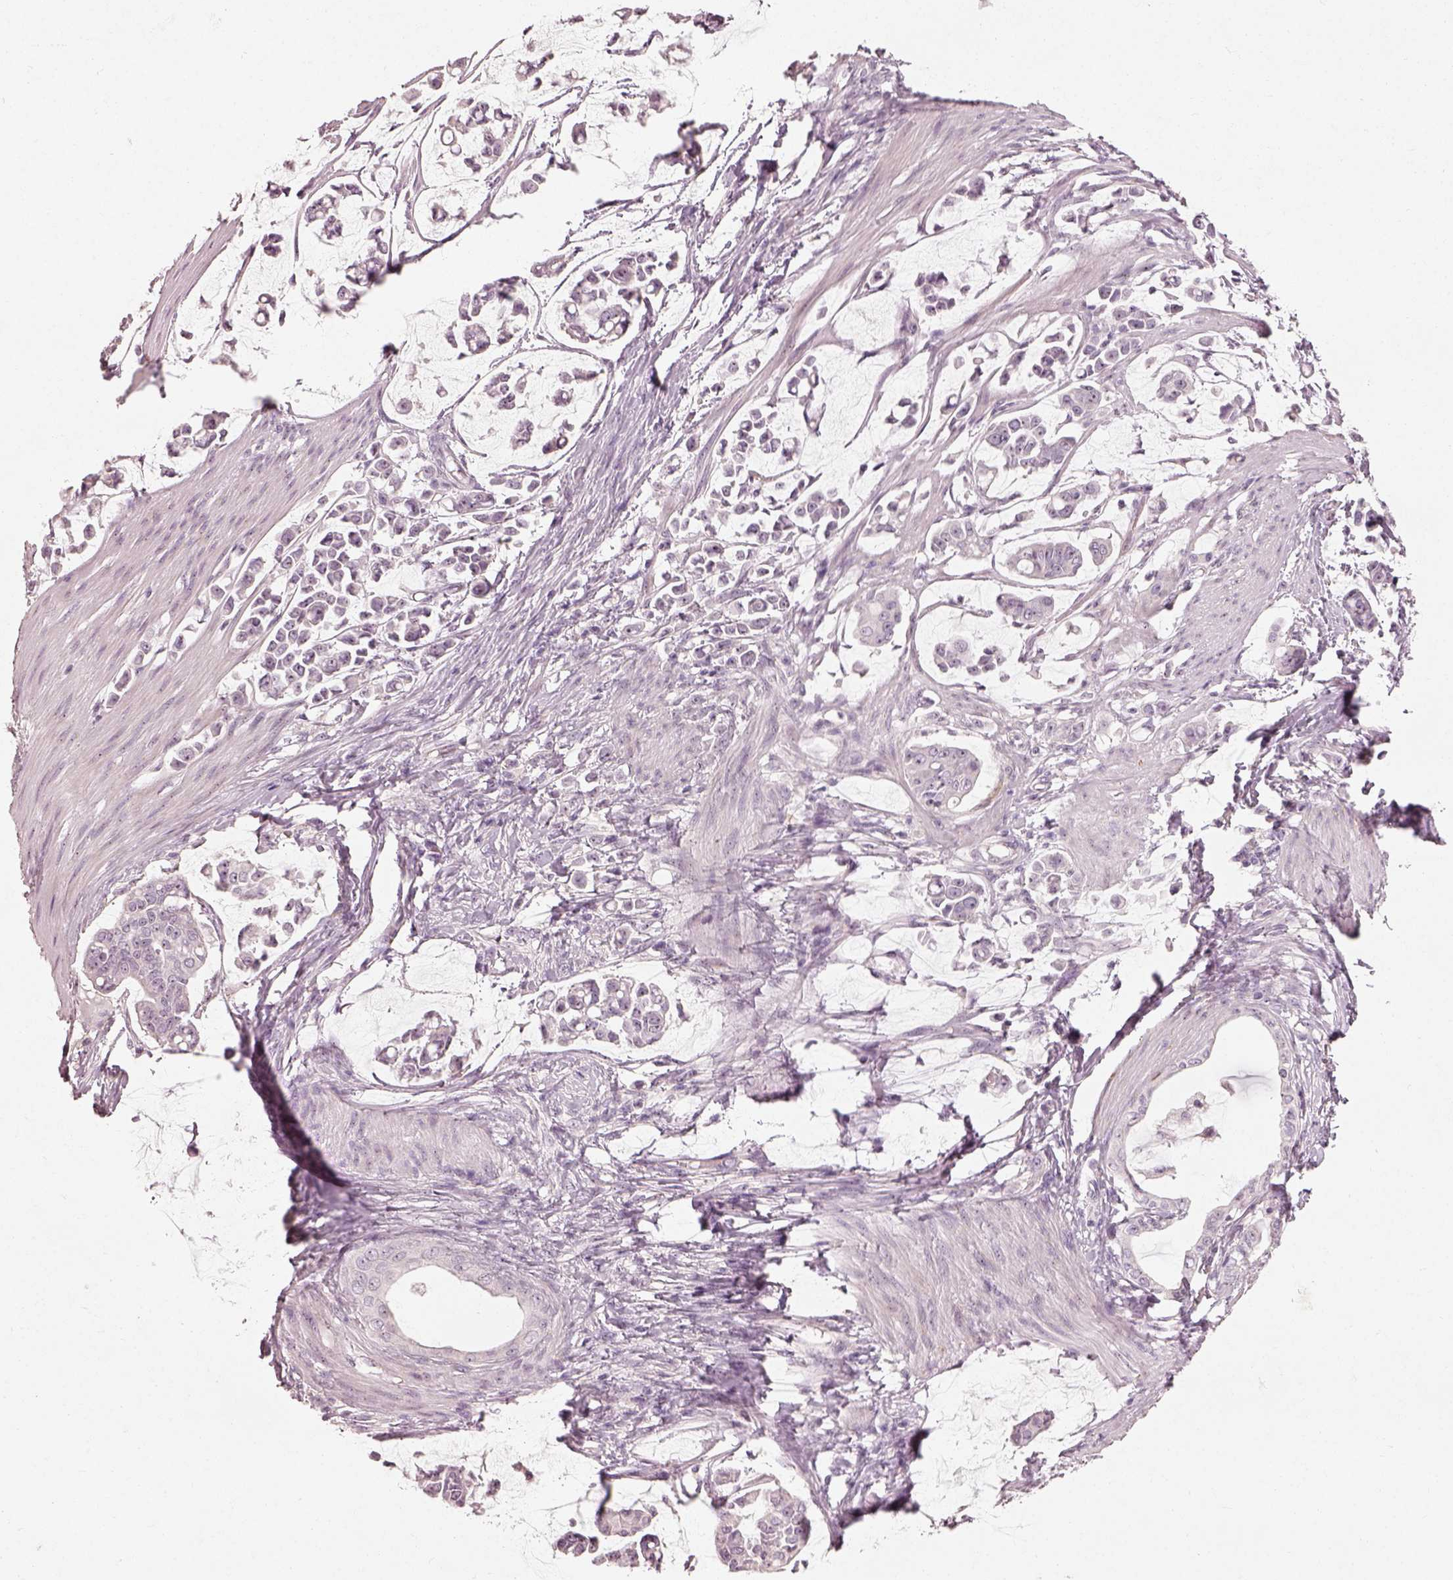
{"staining": {"intensity": "negative", "quantity": "none", "location": "none"}, "tissue": "stomach cancer", "cell_type": "Tumor cells", "image_type": "cancer", "snomed": [{"axis": "morphology", "description": "Adenocarcinoma, NOS"}, {"axis": "topography", "description": "Stomach"}], "caption": "Immunohistochemistry of human stomach cancer (adenocarcinoma) shows no expression in tumor cells.", "gene": "CDS1", "patient": {"sex": "male", "age": 82}}